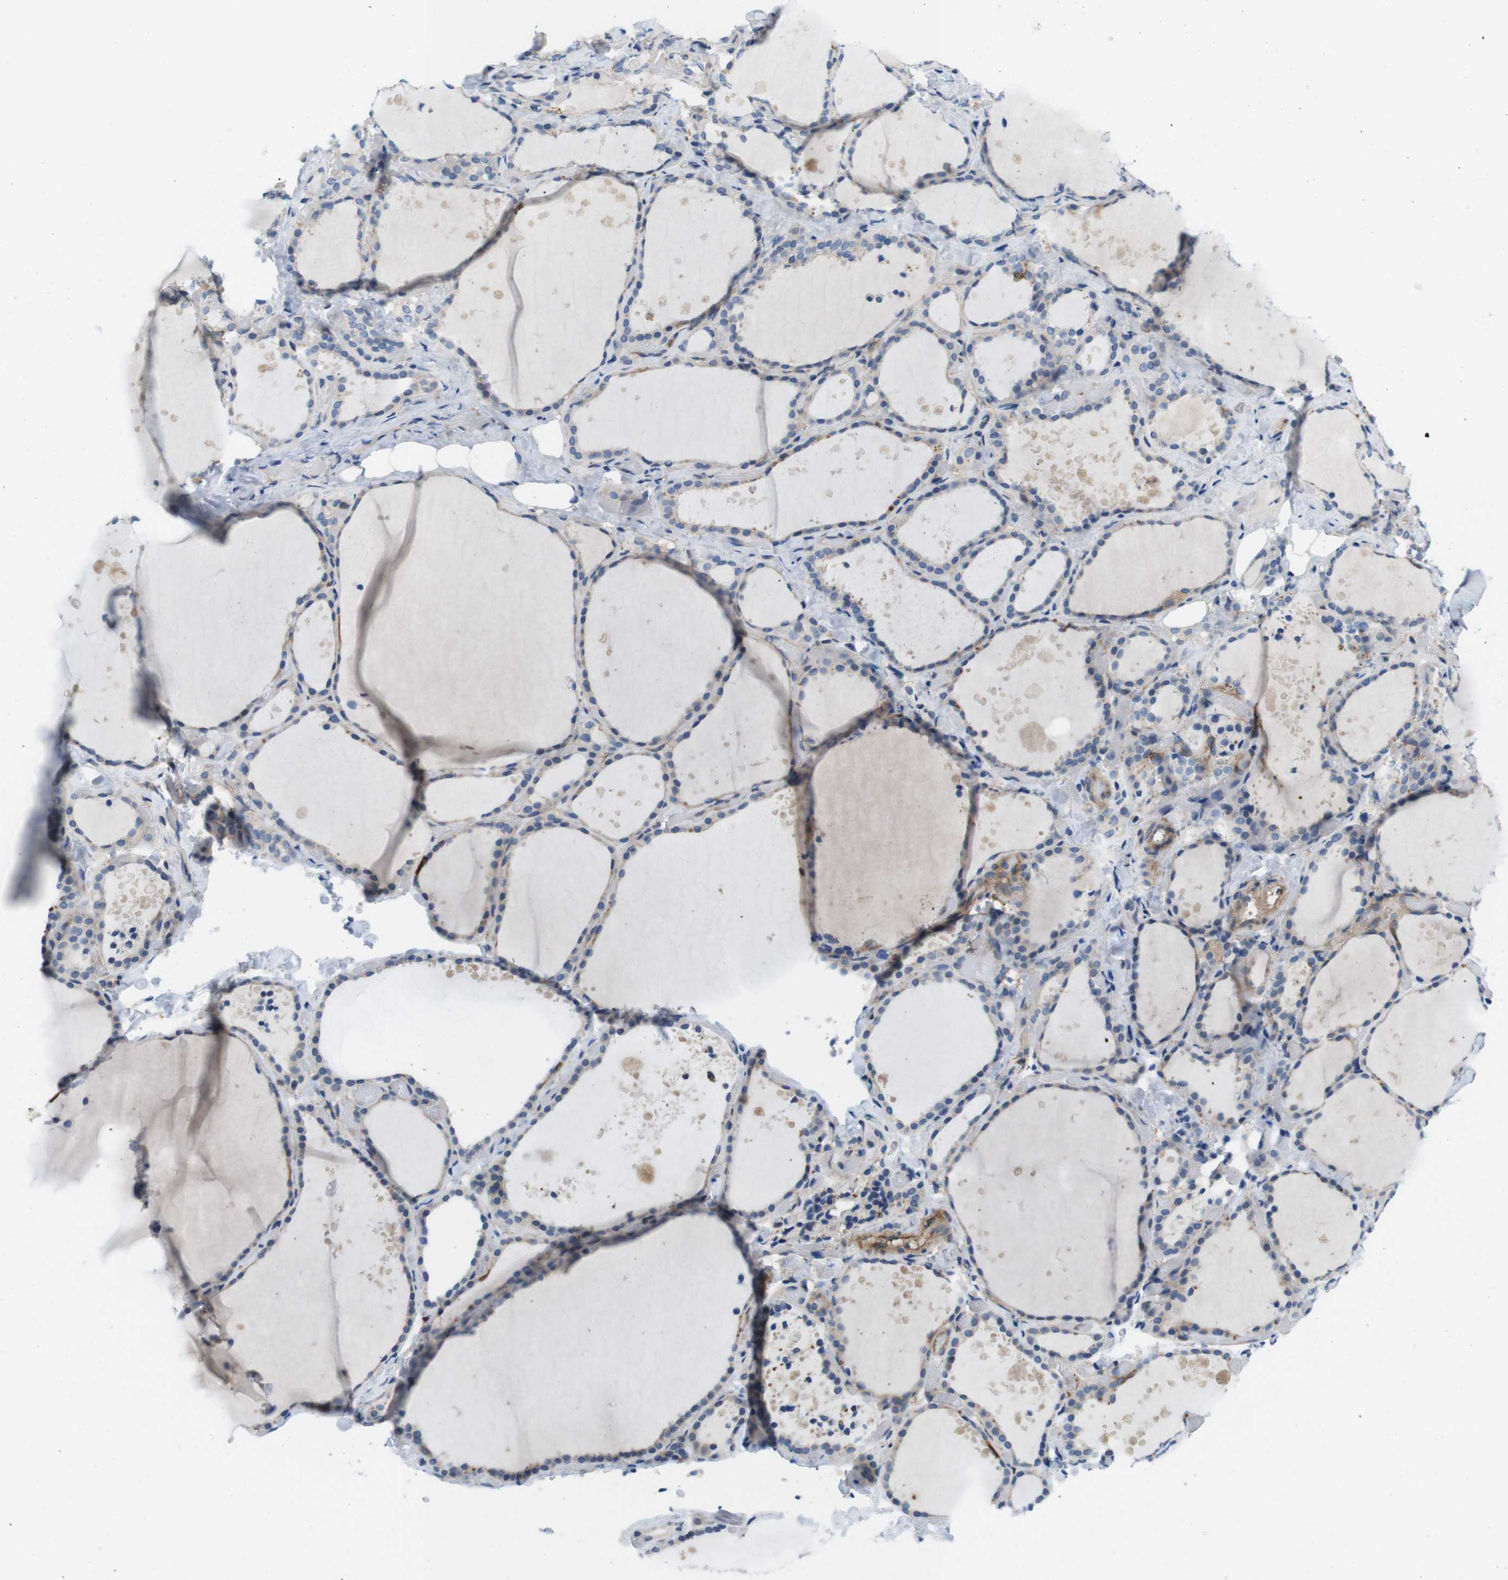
{"staining": {"intensity": "negative", "quantity": "none", "location": "none"}, "tissue": "thyroid gland", "cell_type": "Glandular cells", "image_type": "normal", "snomed": [{"axis": "morphology", "description": "Normal tissue, NOS"}, {"axis": "topography", "description": "Thyroid gland"}], "caption": "Image shows no protein staining in glandular cells of normal thyroid gland. (DAB IHC, high magnification).", "gene": "DCLK1", "patient": {"sex": "female", "age": 44}}